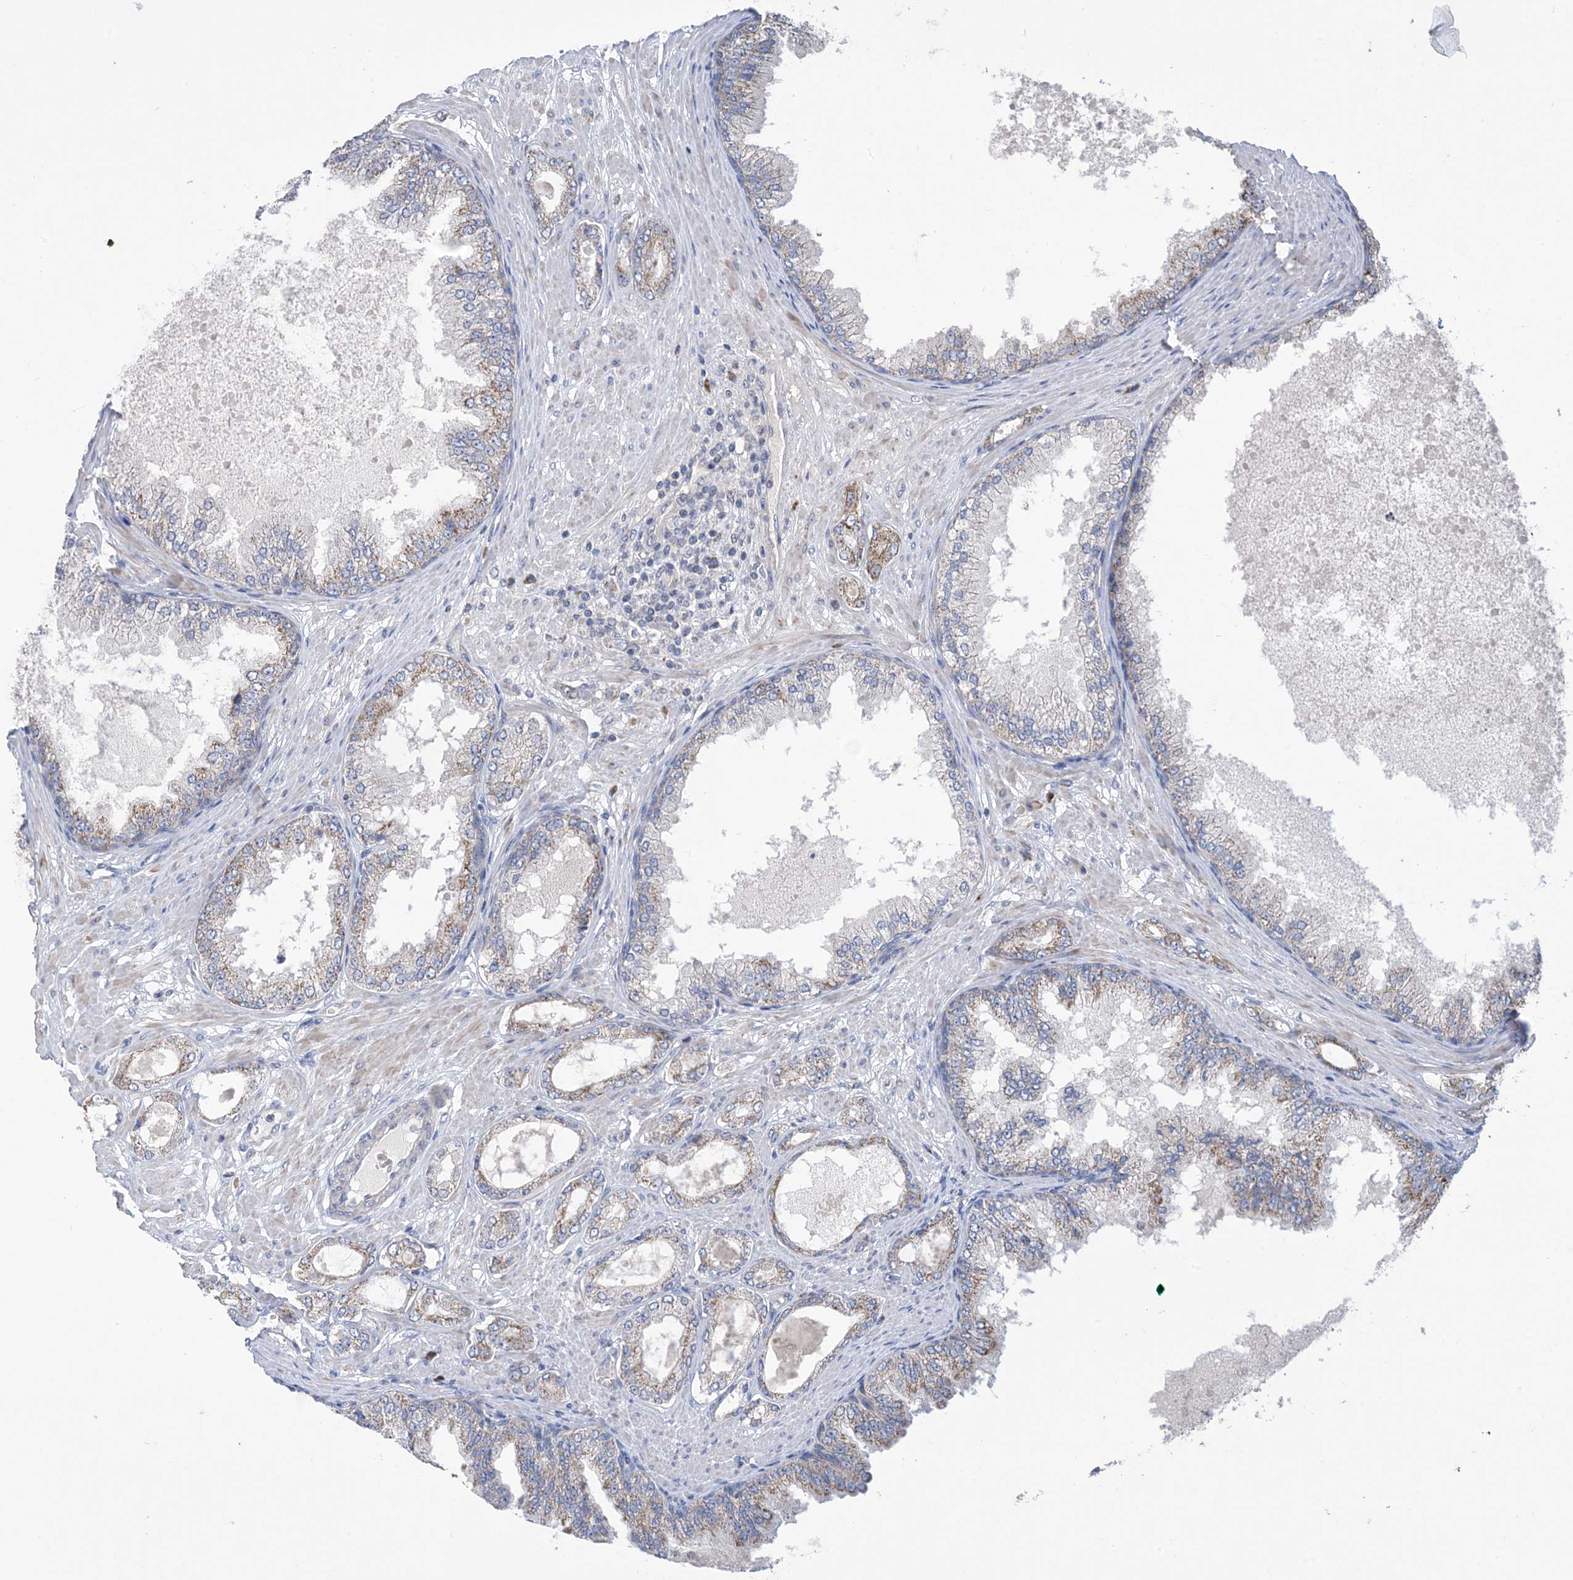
{"staining": {"intensity": "moderate", "quantity": "<25%", "location": "cytoplasmic/membranous"}, "tissue": "prostate cancer", "cell_type": "Tumor cells", "image_type": "cancer", "snomed": [{"axis": "morphology", "description": "Adenocarcinoma, Low grade"}, {"axis": "topography", "description": "Prostate"}], "caption": "IHC (DAB (3,3'-diaminobenzidine)) staining of human prostate low-grade adenocarcinoma demonstrates moderate cytoplasmic/membranous protein positivity in about <25% of tumor cells.", "gene": "CLEC16A", "patient": {"sex": "male", "age": 63}}